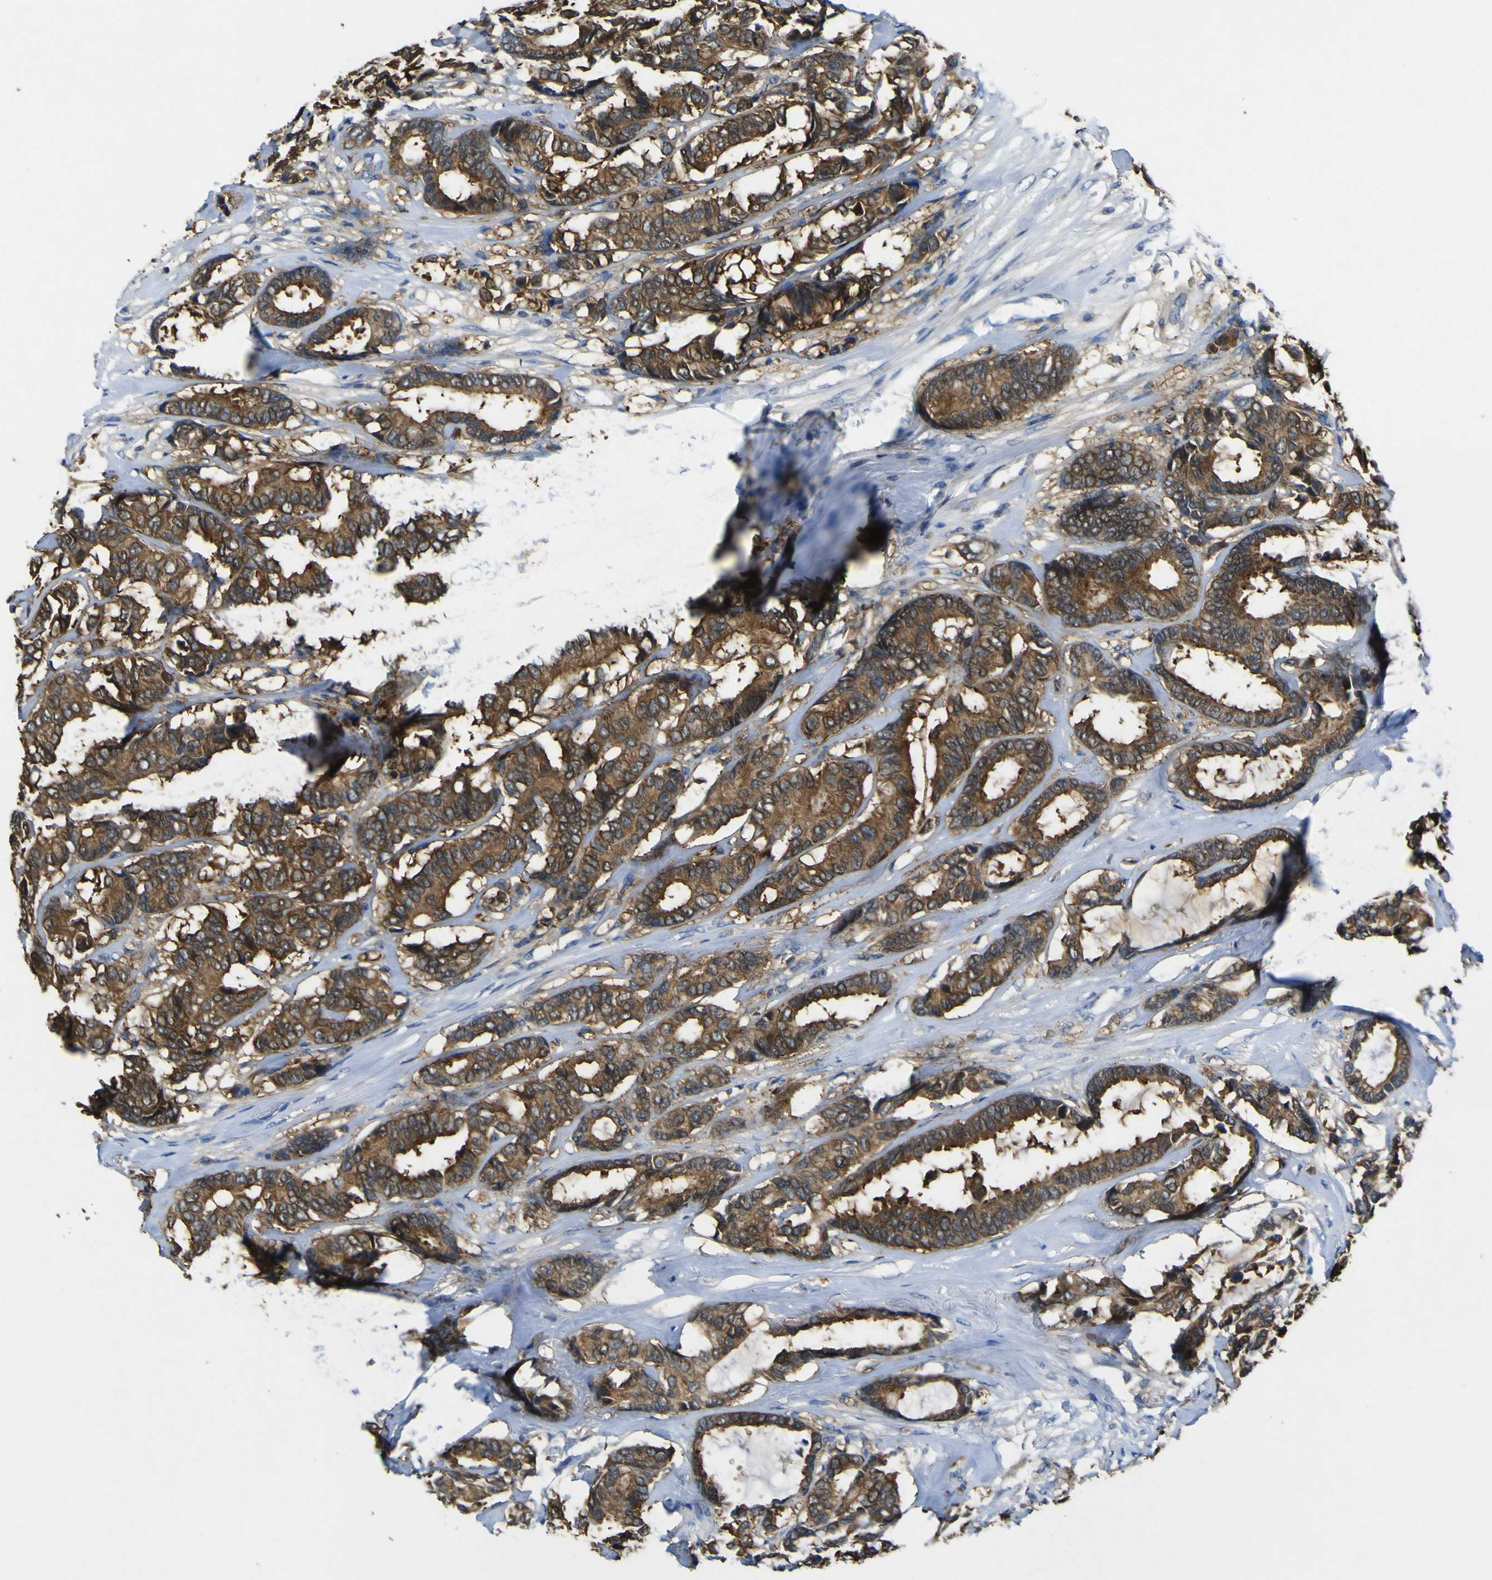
{"staining": {"intensity": "strong", "quantity": ">75%", "location": "cytoplasmic/membranous"}, "tissue": "breast cancer", "cell_type": "Tumor cells", "image_type": "cancer", "snomed": [{"axis": "morphology", "description": "Duct carcinoma"}, {"axis": "topography", "description": "Breast"}], "caption": "Immunohistochemical staining of intraductal carcinoma (breast) shows strong cytoplasmic/membranous protein positivity in about >75% of tumor cells. The staining was performed using DAB to visualize the protein expression in brown, while the nuclei were stained in blue with hematoxylin (Magnification: 20x).", "gene": "EML2", "patient": {"sex": "female", "age": 87}}